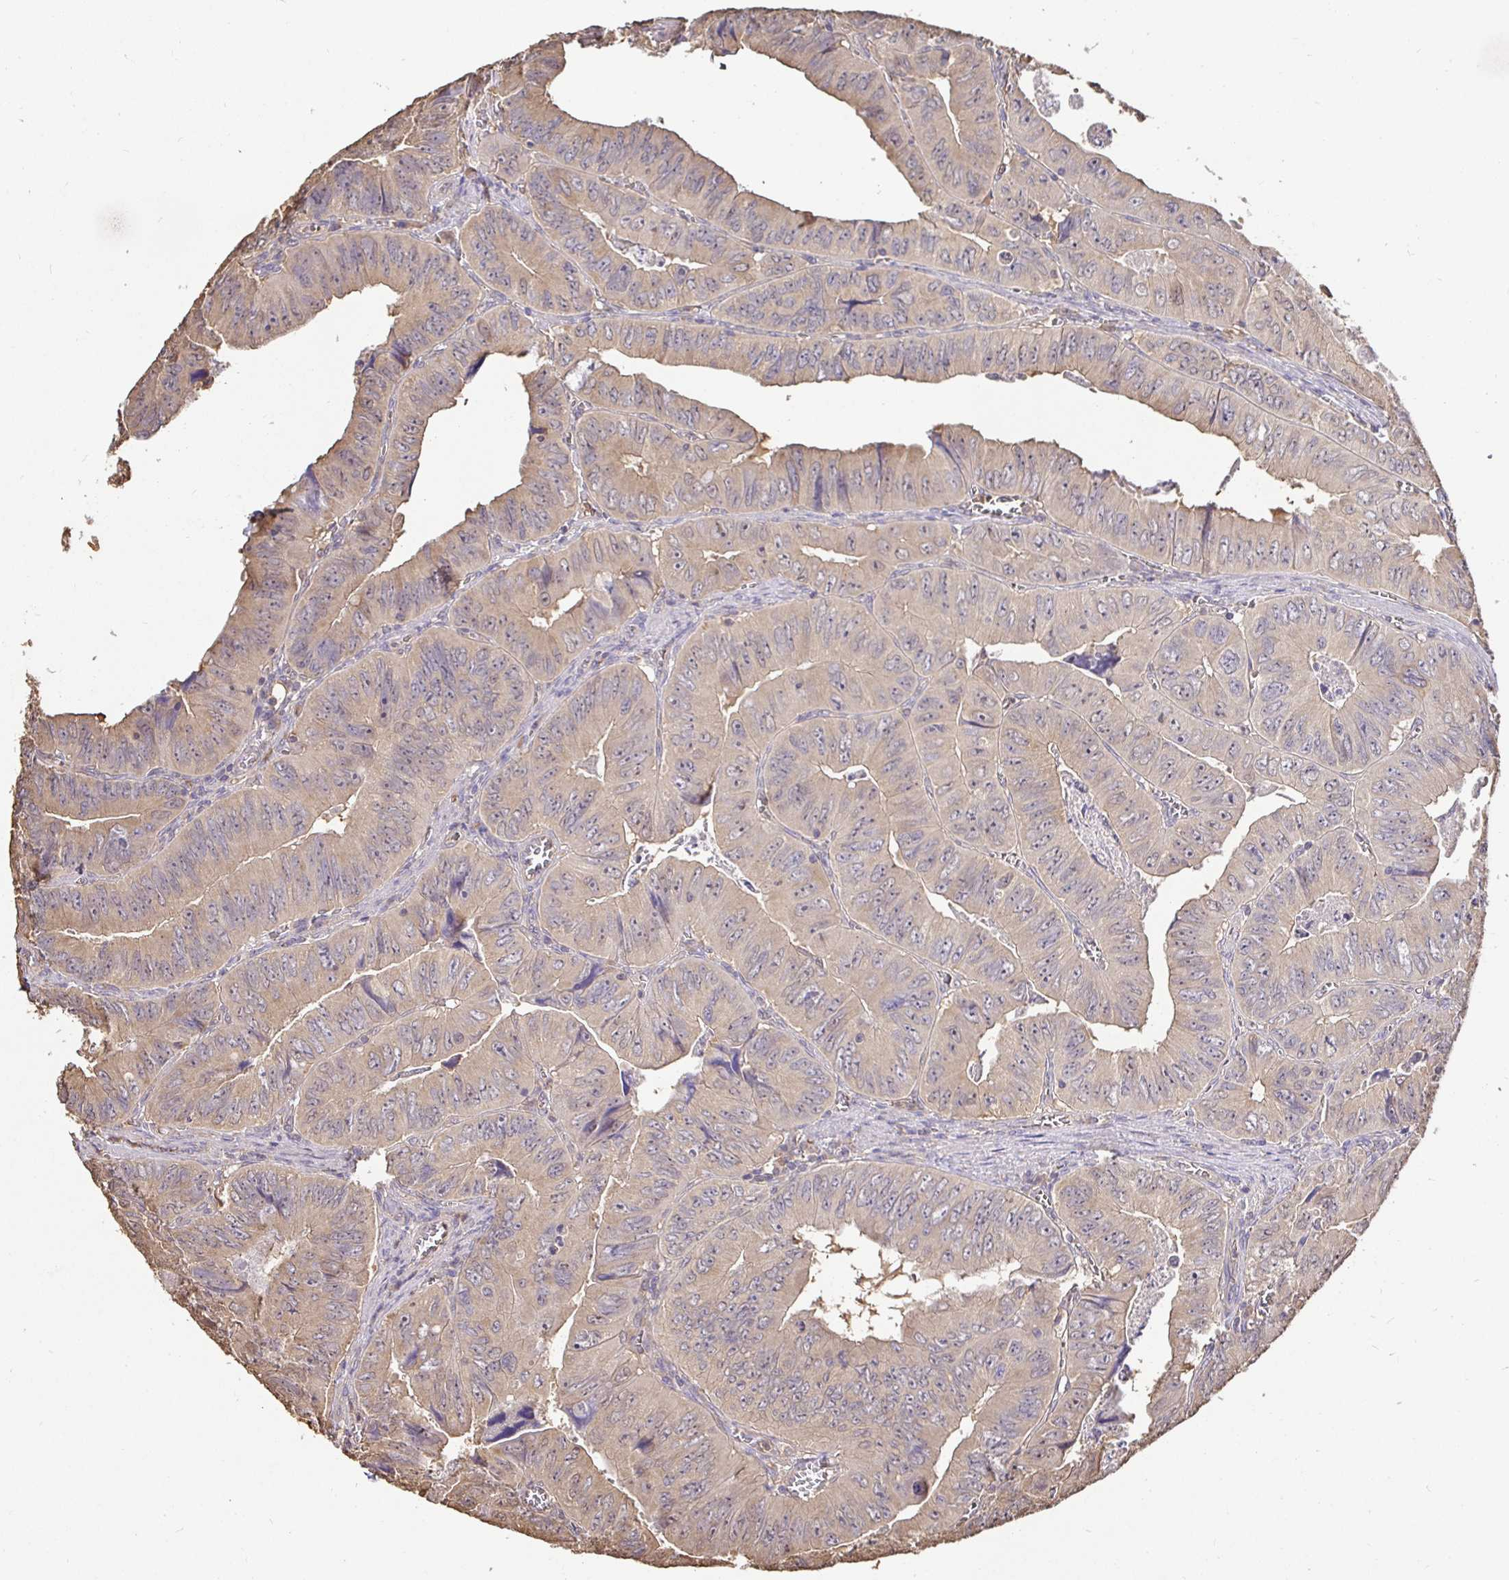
{"staining": {"intensity": "weak", "quantity": "<25%", "location": "cytoplasmic/membranous"}, "tissue": "colorectal cancer", "cell_type": "Tumor cells", "image_type": "cancer", "snomed": [{"axis": "morphology", "description": "Adenocarcinoma, NOS"}, {"axis": "topography", "description": "Colon"}], "caption": "This is a image of IHC staining of colorectal cancer, which shows no positivity in tumor cells.", "gene": "MAPK8IP3", "patient": {"sex": "female", "age": 84}}